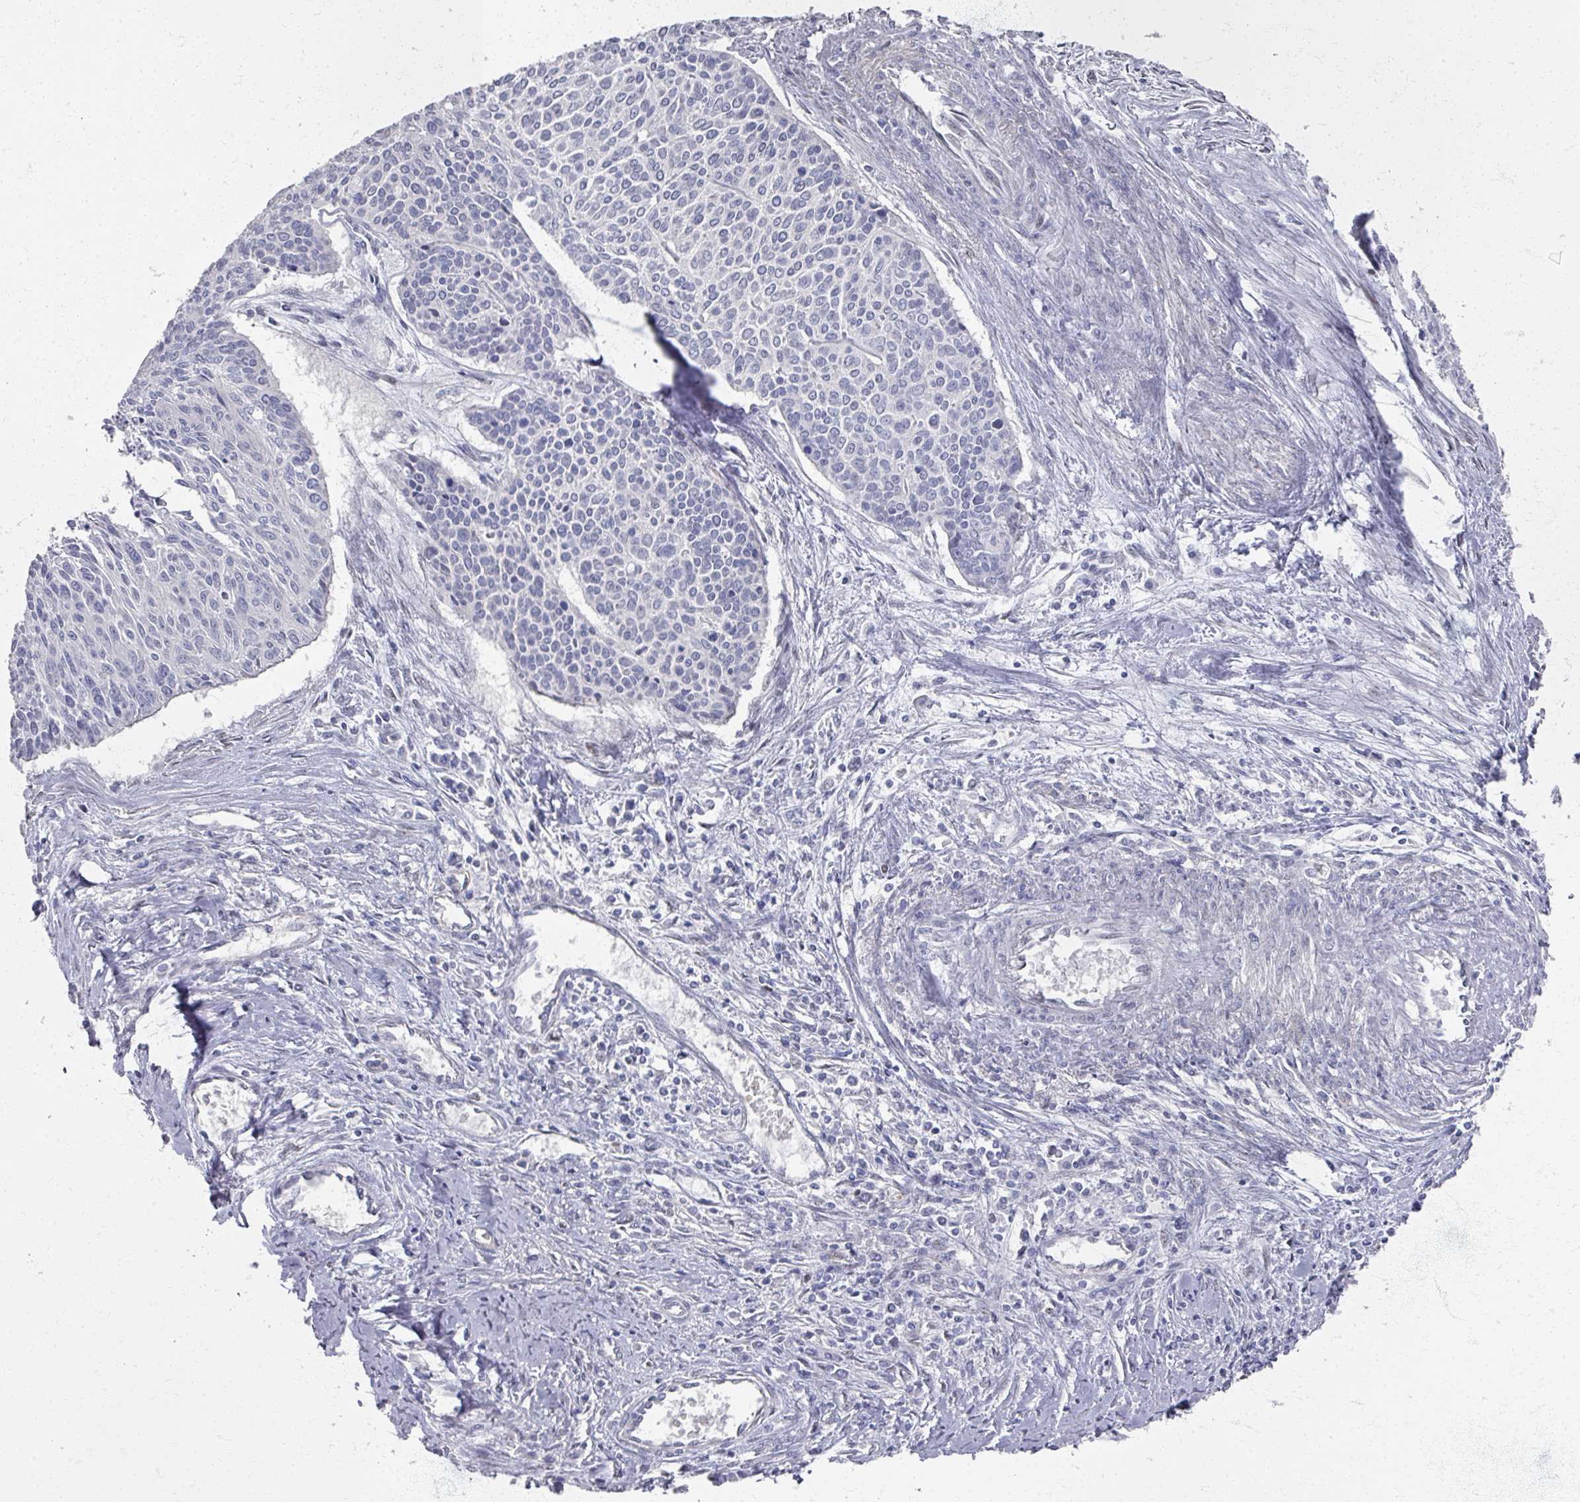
{"staining": {"intensity": "negative", "quantity": "none", "location": "none"}, "tissue": "cervical cancer", "cell_type": "Tumor cells", "image_type": "cancer", "snomed": [{"axis": "morphology", "description": "Squamous cell carcinoma, NOS"}, {"axis": "topography", "description": "Cervix"}], "caption": "This is a image of immunohistochemistry (IHC) staining of cervical cancer (squamous cell carcinoma), which shows no expression in tumor cells.", "gene": "TTYH3", "patient": {"sex": "female", "age": 55}}